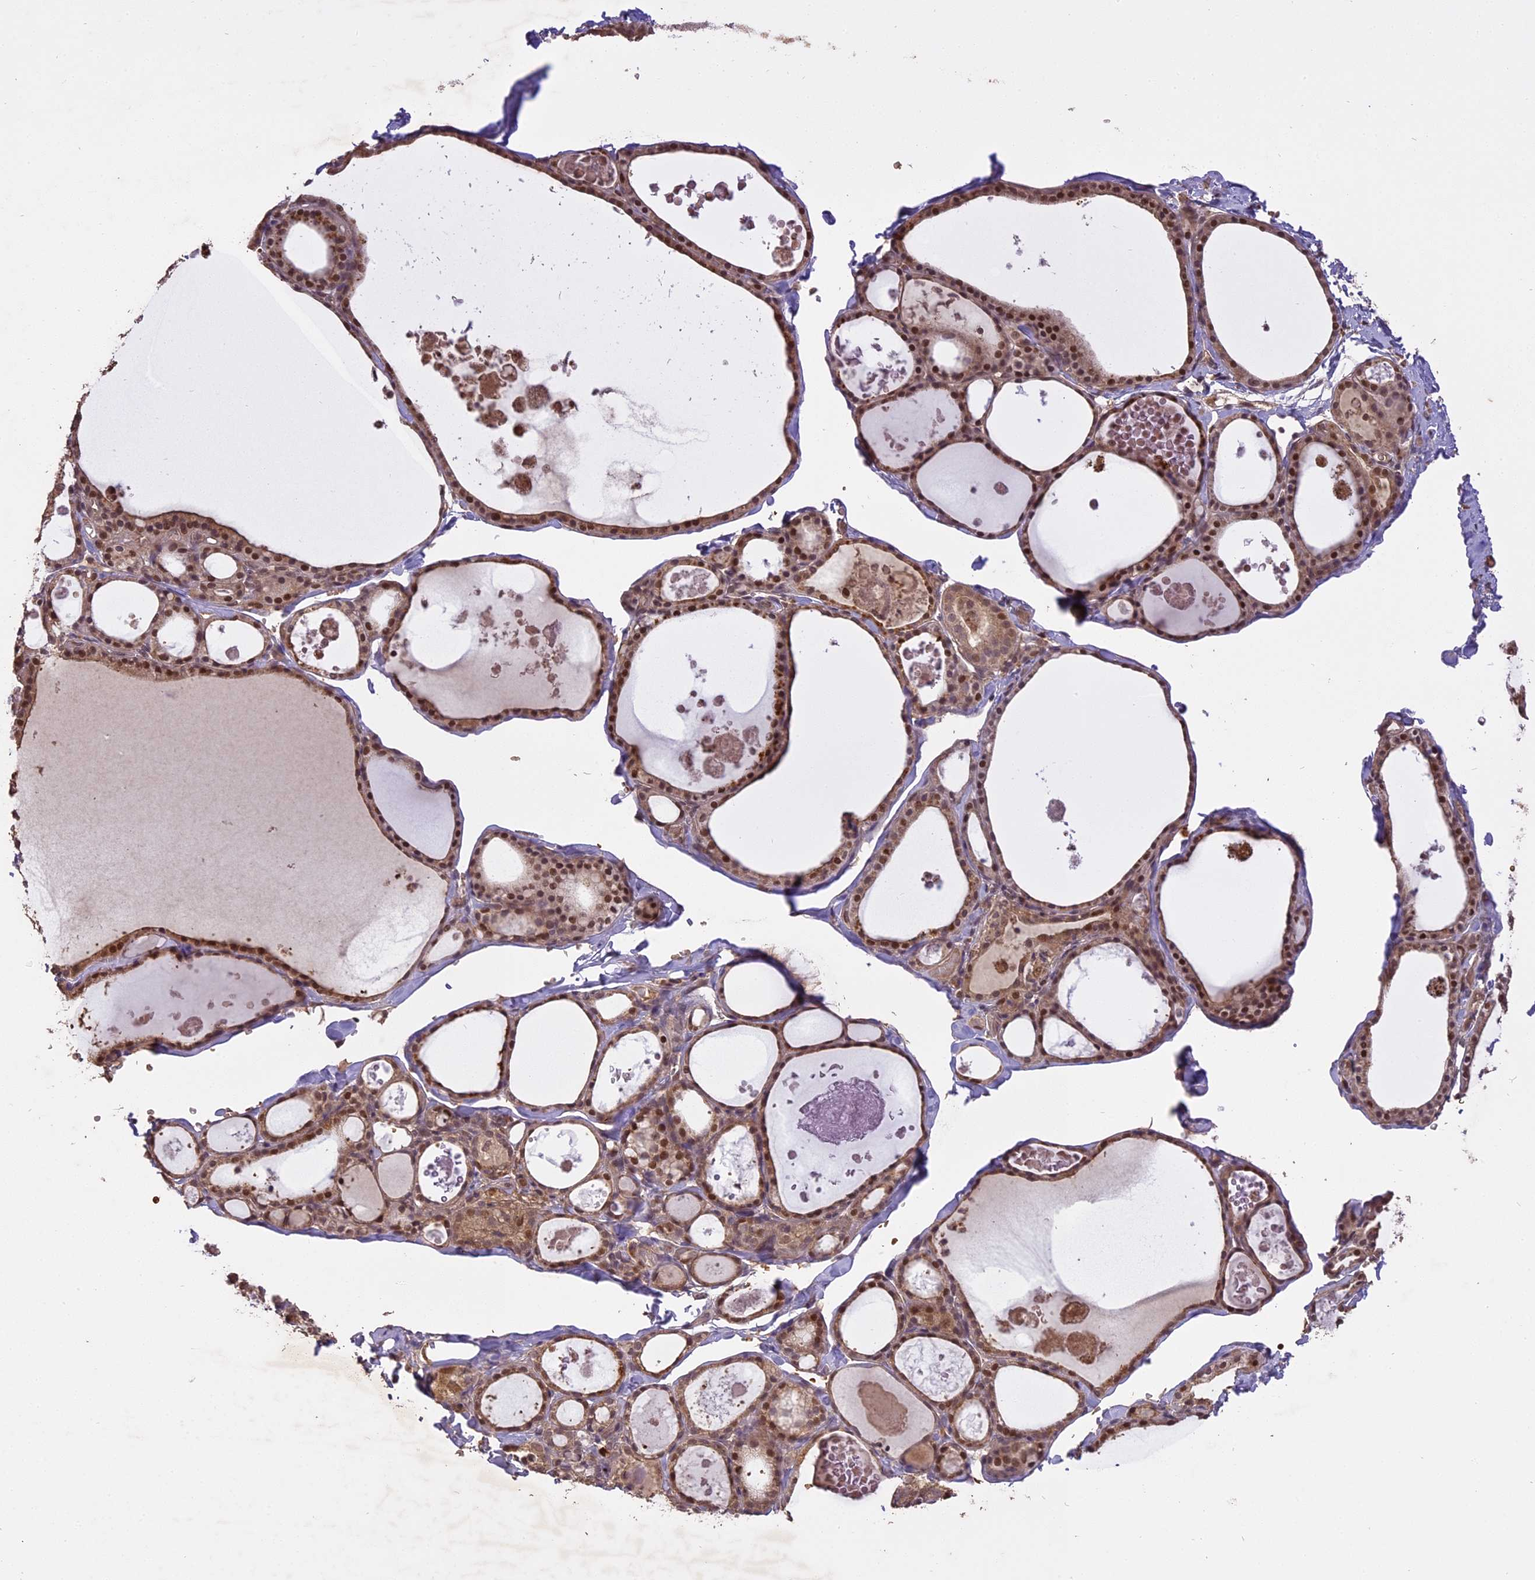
{"staining": {"intensity": "moderate", "quantity": ">75%", "location": "cytoplasmic/membranous,nuclear"}, "tissue": "thyroid gland", "cell_type": "Glandular cells", "image_type": "normal", "snomed": [{"axis": "morphology", "description": "Normal tissue, NOS"}, {"axis": "topography", "description": "Thyroid gland"}], "caption": "Immunohistochemistry of unremarkable human thyroid gland exhibits medium levels of moderate cytoplasmic/membranous,nuclear staining in approximately >75% of glandular cells. The protein is shown in brown color, while the nuclei are stained blue.", "gene": "TIGD7", "patient": {"sex": "male", "age": 56}}